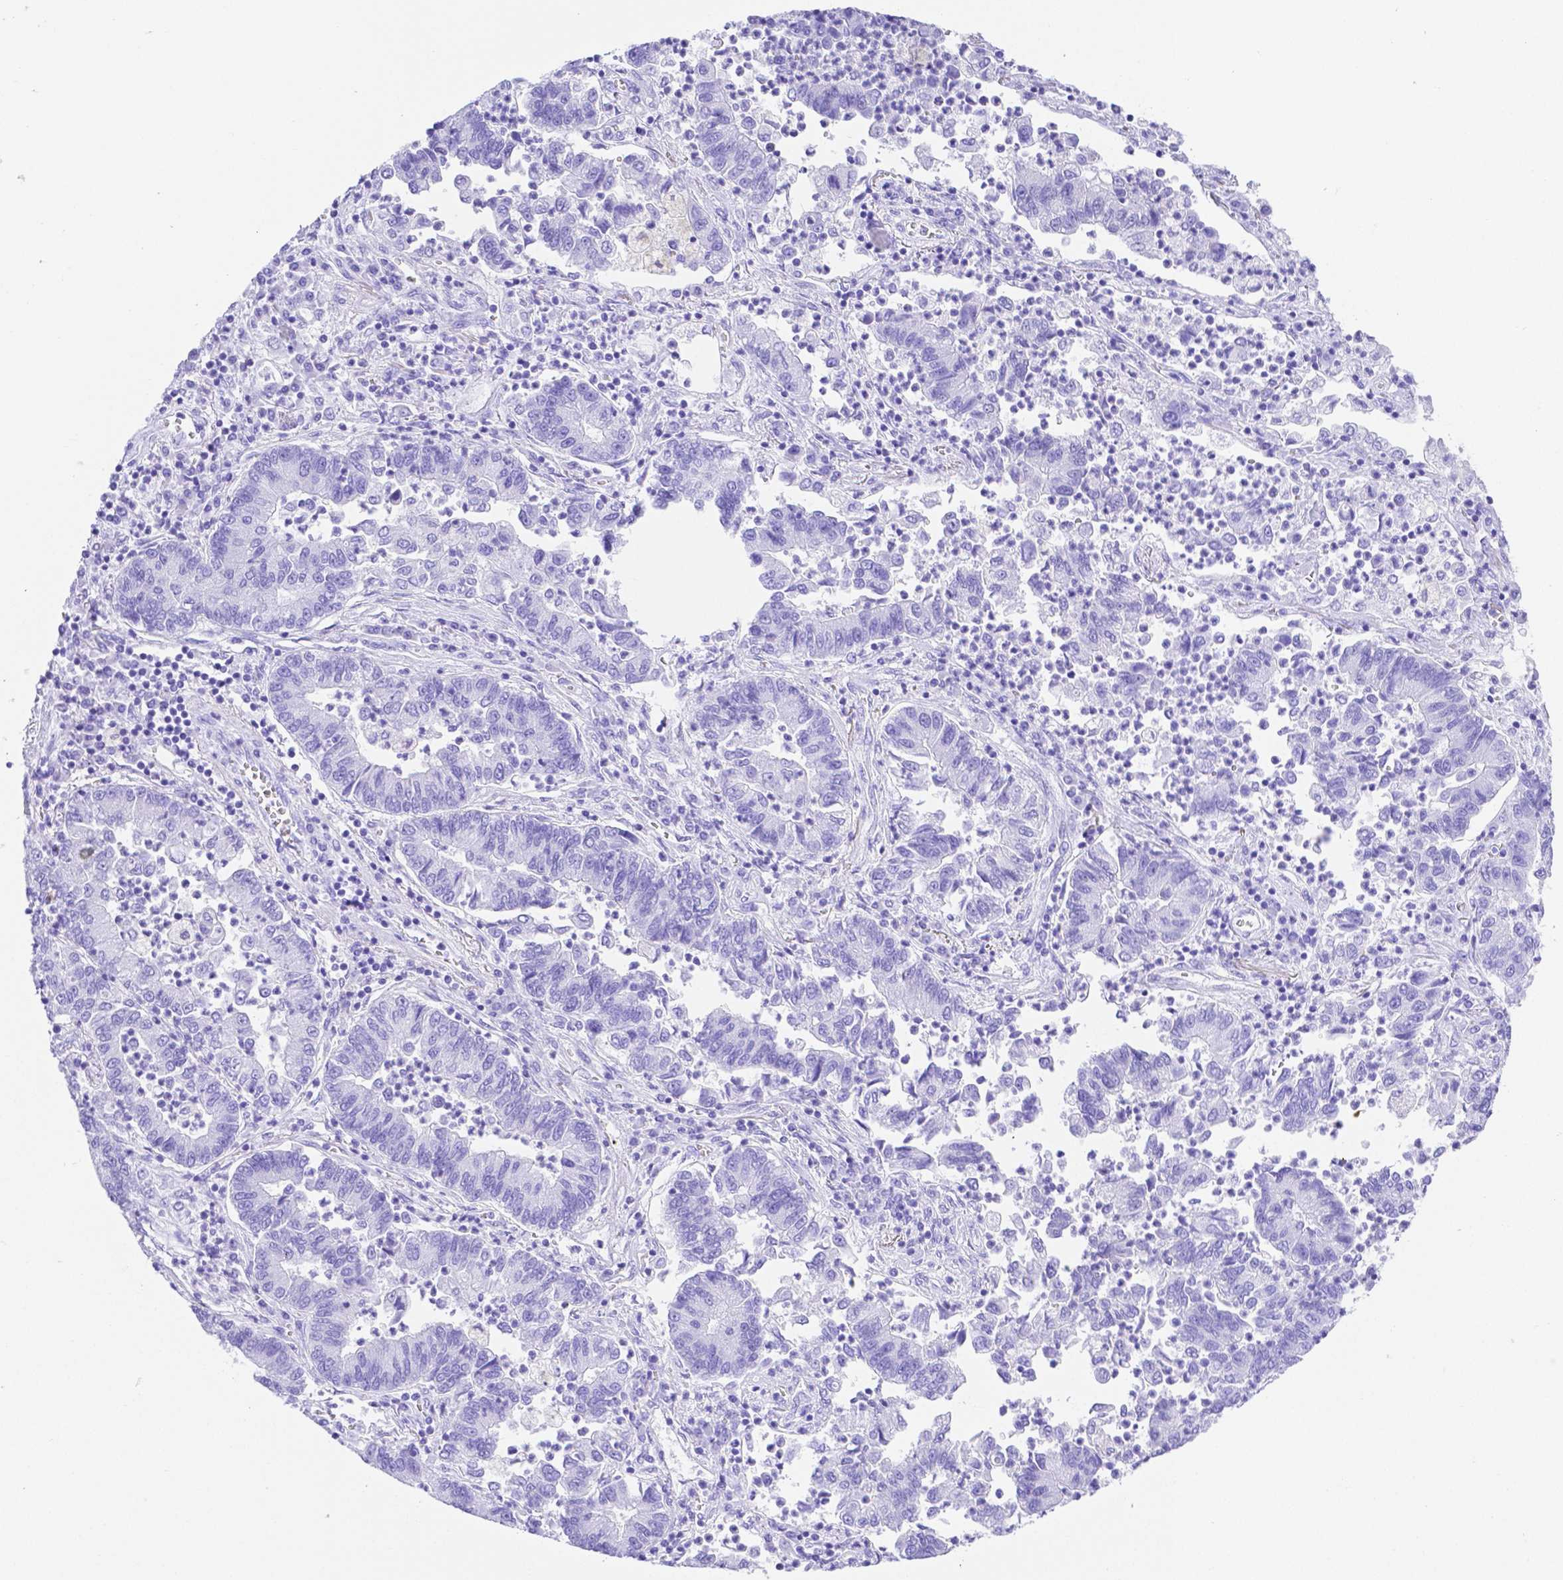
{"staining": {"intensity": "negative", "quantity": "none", "location": "none"}, "tissue": "lung cancer", "cell_type": "Tumor cells", "image_type": "cancer", "snomed": [{"axis": "morphology", "description": "Adenocarcinoma, NOS"}, {"axis": "topography", "description": "Lung"}], "caption": "Immunohistochemical staining of human lung adenocarcinoma displays no significant staining in tumor cells.", "gene": "SMR3A", "patient": {"sex": "female", "age": 57}}